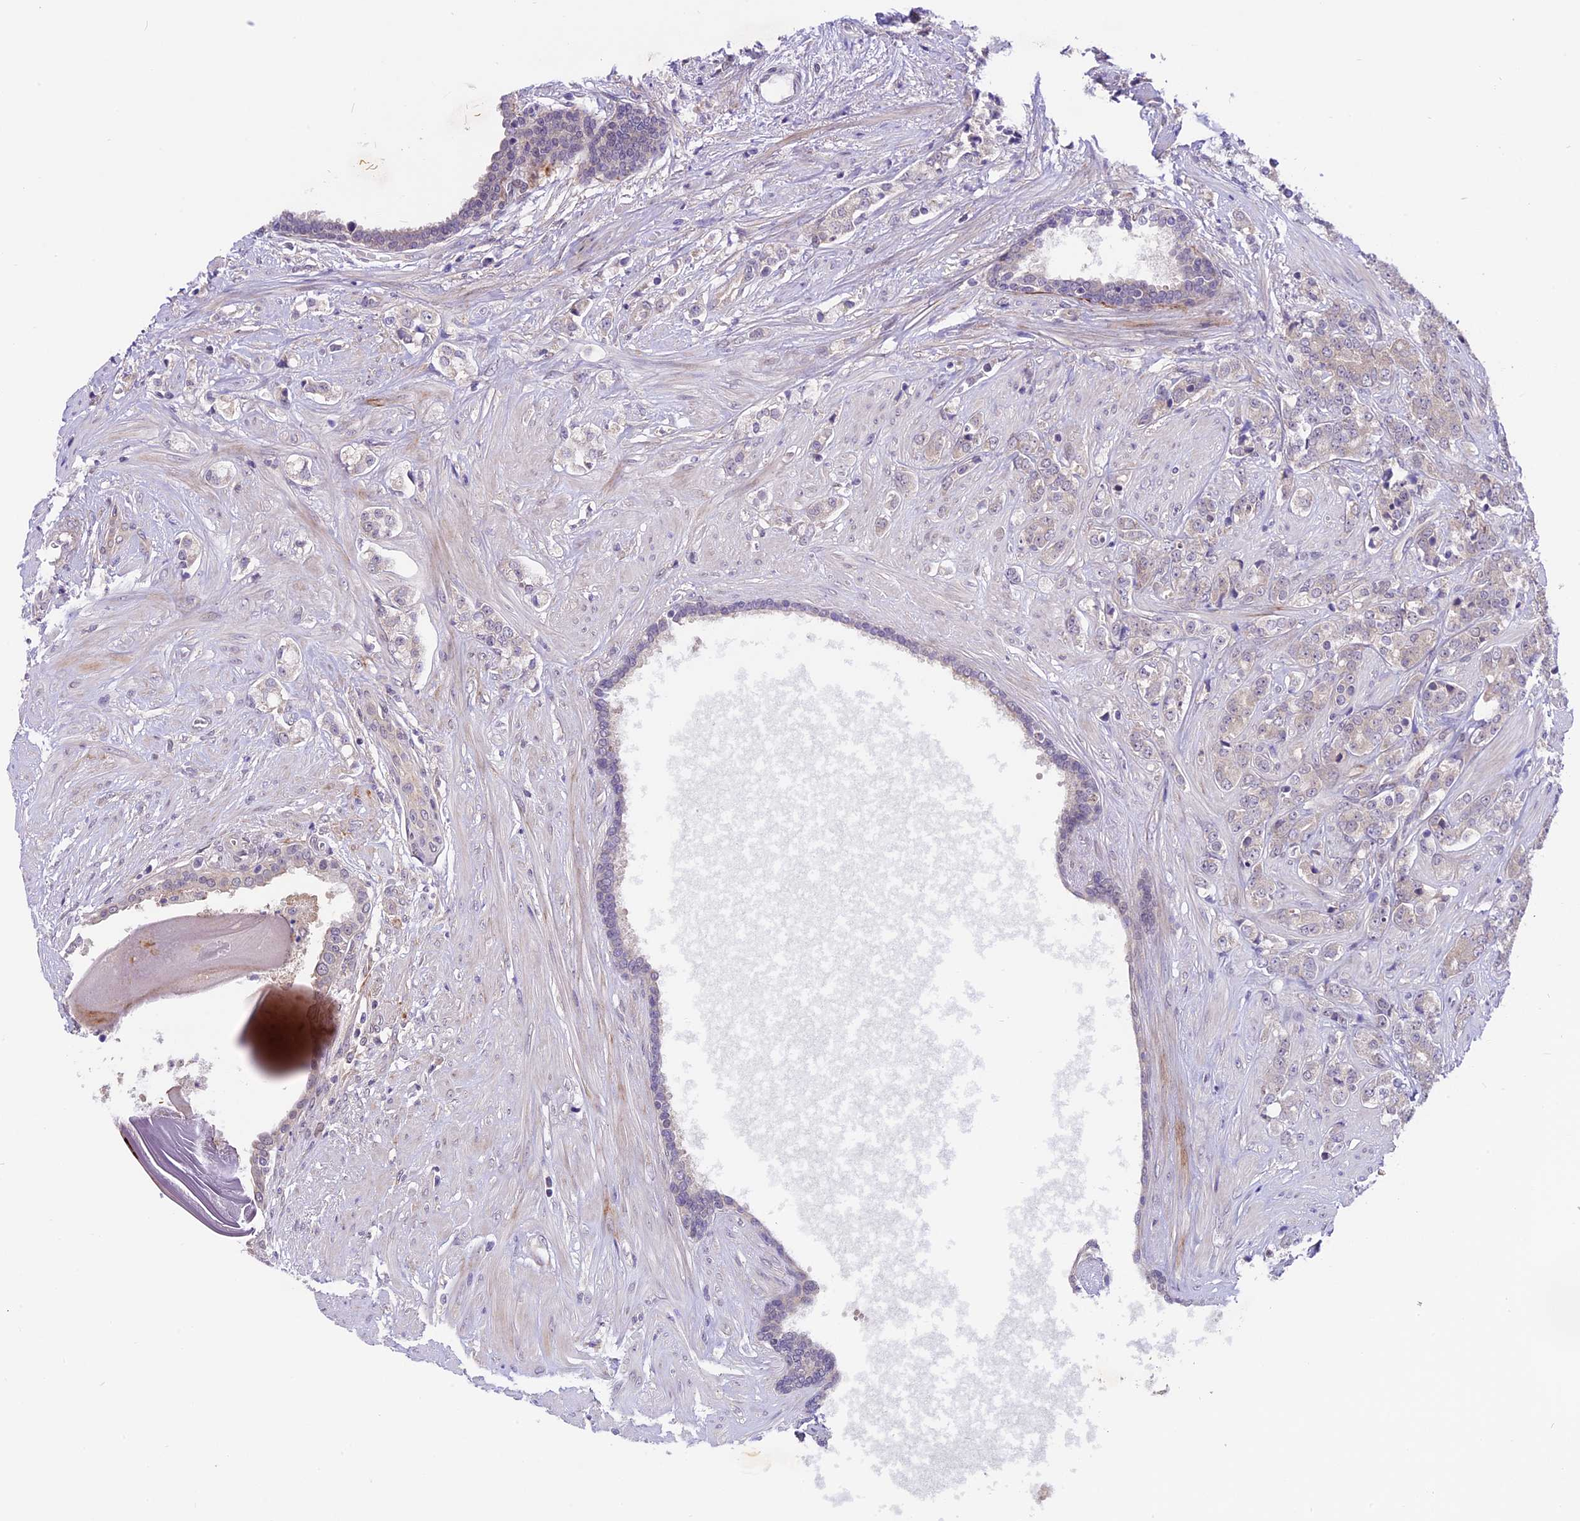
{"staining": {"intensity": "negative", "quantity": "none", "location": "none"}, "tissue": "prostate cancer", "cell_type": "Tumor cells", "image_type": "cancer", "snomed": [{"axis": "morphology", "description": "Adenocarcinoma, High grade"}, {"axis": "topography", "description": "Prostate"}], "caption": "This is an immunohistochemistry (IHC) histopathology image of human high-grade adenocarcinoma (prostate). There is no expression in tumor cells.", "gene": "SPRED1", "patient": {"sex": "male", "age": 62}}